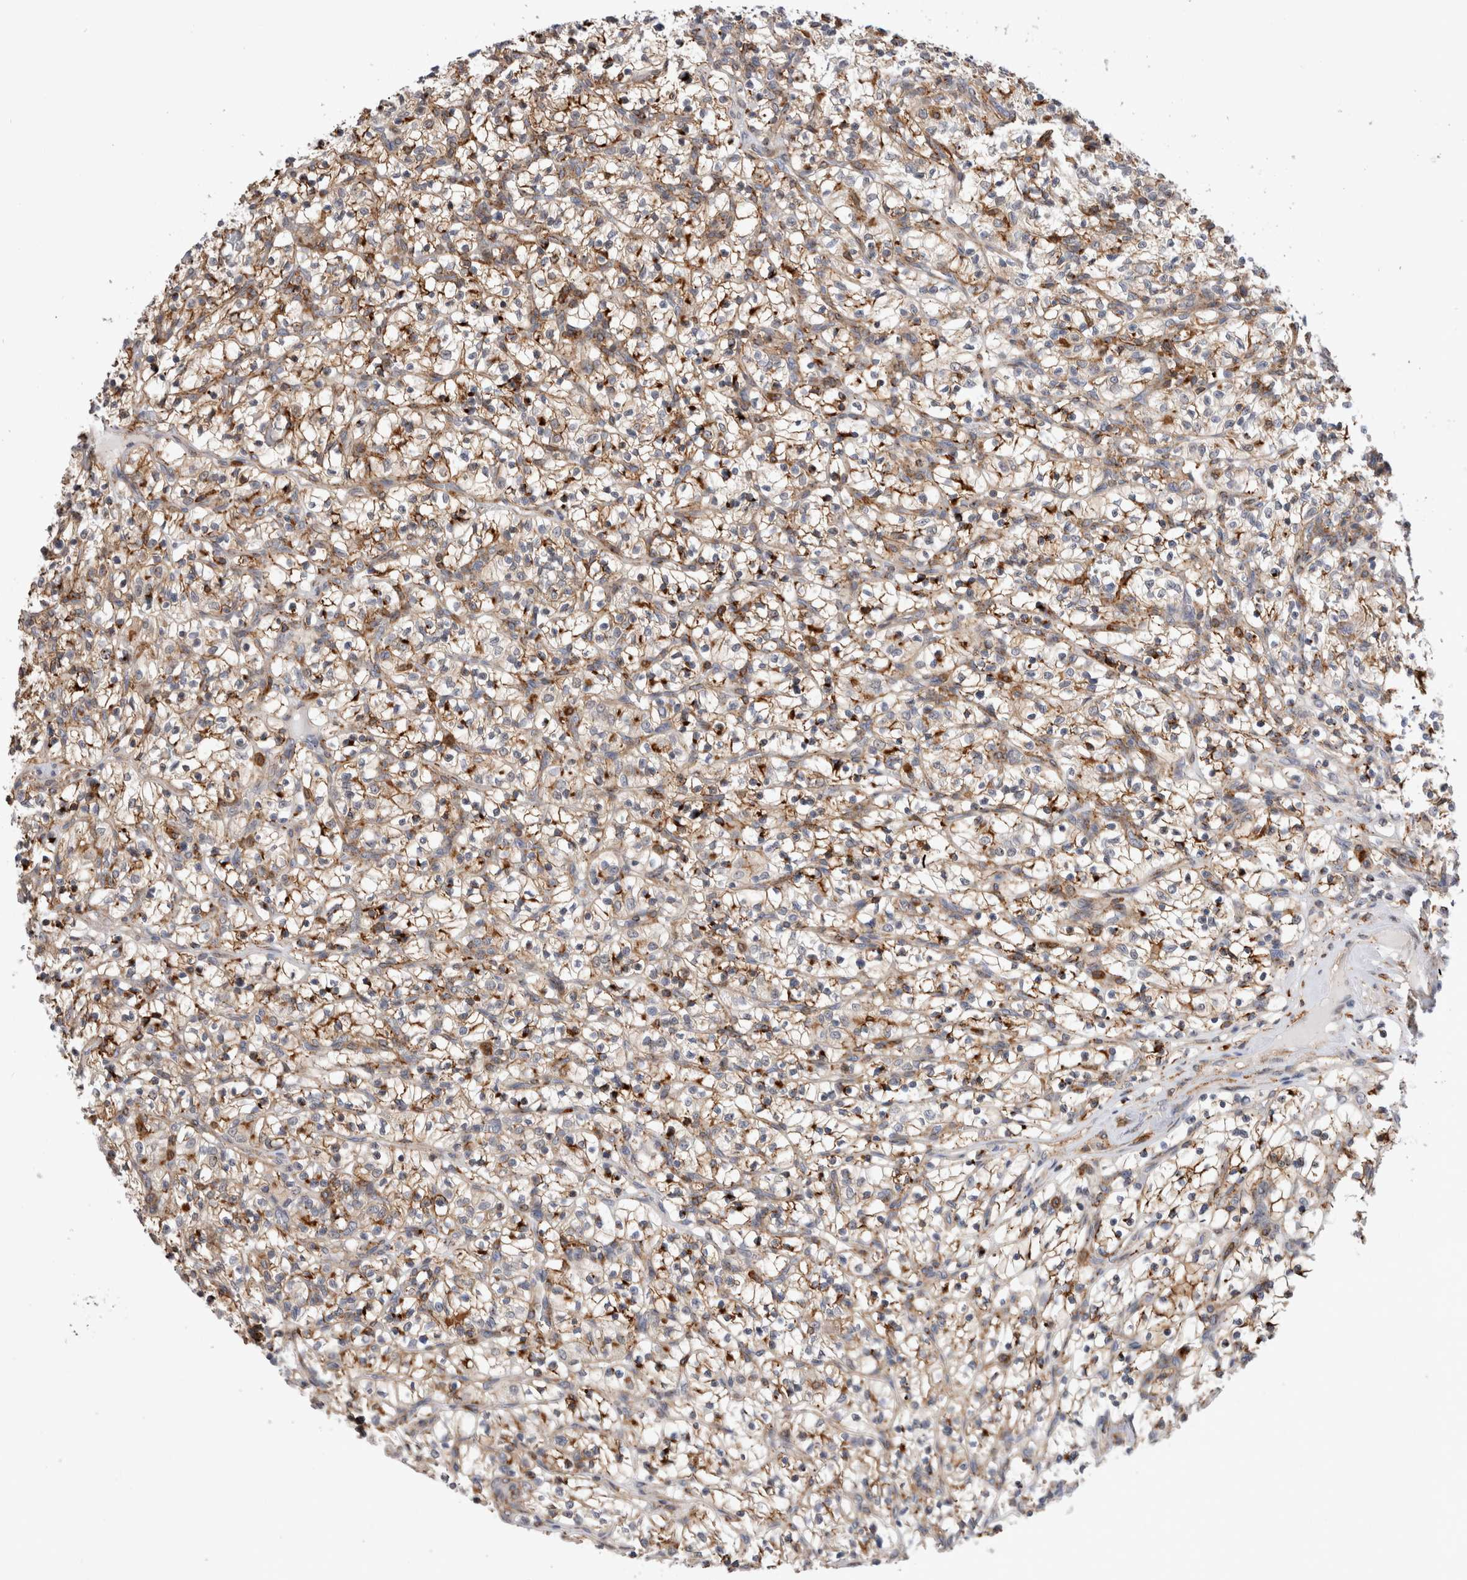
{"staining": {"intensity": "weak", "quantity": ">75%", "location": "cytoplasmic/membranous"}, "tissue": "renal cancer", "cell_type": "Tumor cells", "image_type": "cancer", "snomed": [{"axis": "morphology", "description": "Adenocarcinoma, NOS"}, {"axis": "topography", "description": "Kidney"}], "caption": "Brown immunohistochemical staining in human renal adenocarcinoma reveals weak cytoplasmic/membranous expression in about >75% of tumor cells.", "gene": "CCDC88B", "patient": {"sex": "female", "age": 57}}